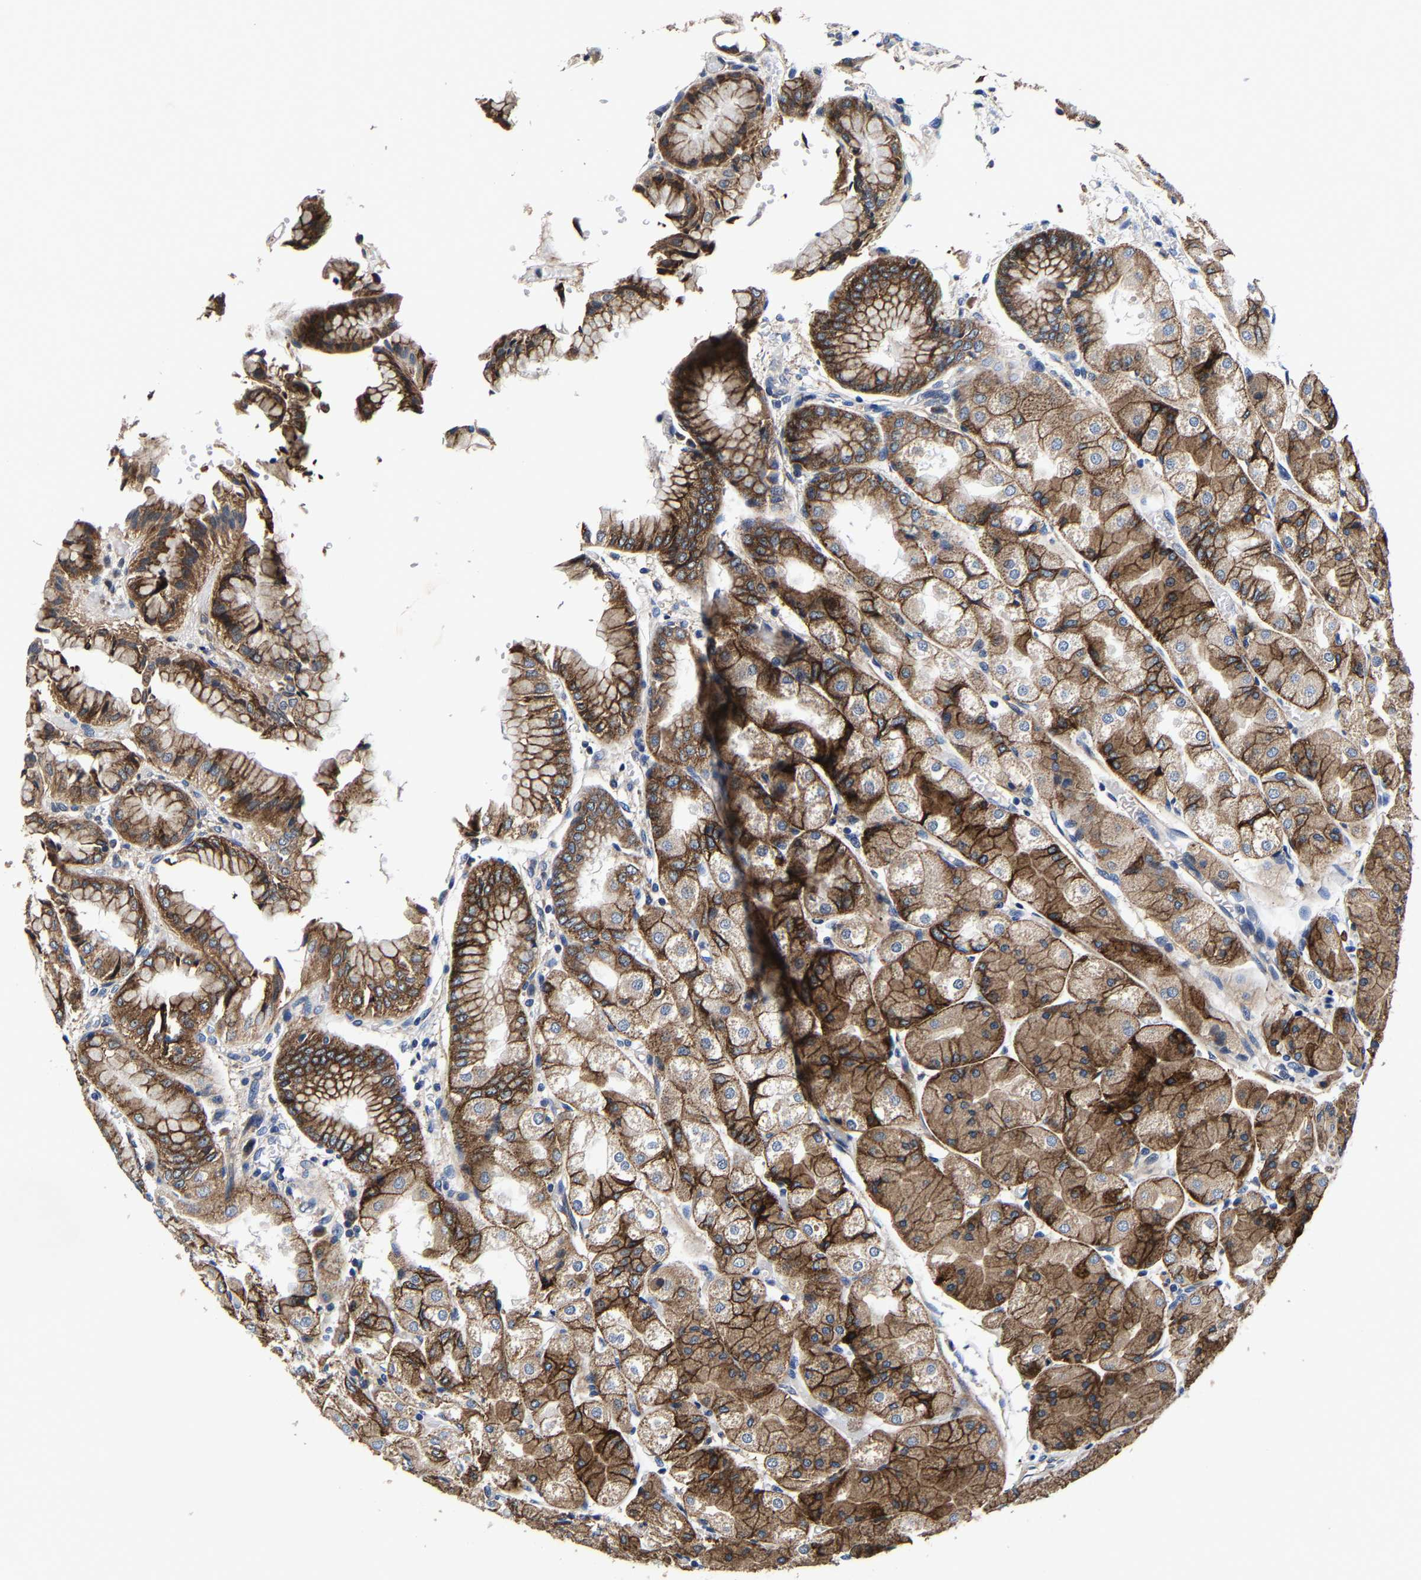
{"staining": {"intensity": "strong", "quantity": ">75%", "location": "cytoplasmic/membranous"}, "tissue": "stomach", "cell_type": "Glandular cells", "image_type": "normal", "snomed": [{"axis": "morphology", "description": "Normal tissue, NOS"}, {"axis": "topography", "description": "Stomach, upper"}], "caption": "A brown stain labels strong cytoplasmic/membranous staining of a protein in glandular cells of normal human stomach. Ihc stains the protein of interest in brown and the nuclei are stained blue.", "gene": "SLC12A2", "patient": {"sex": "male", "age": 72}}